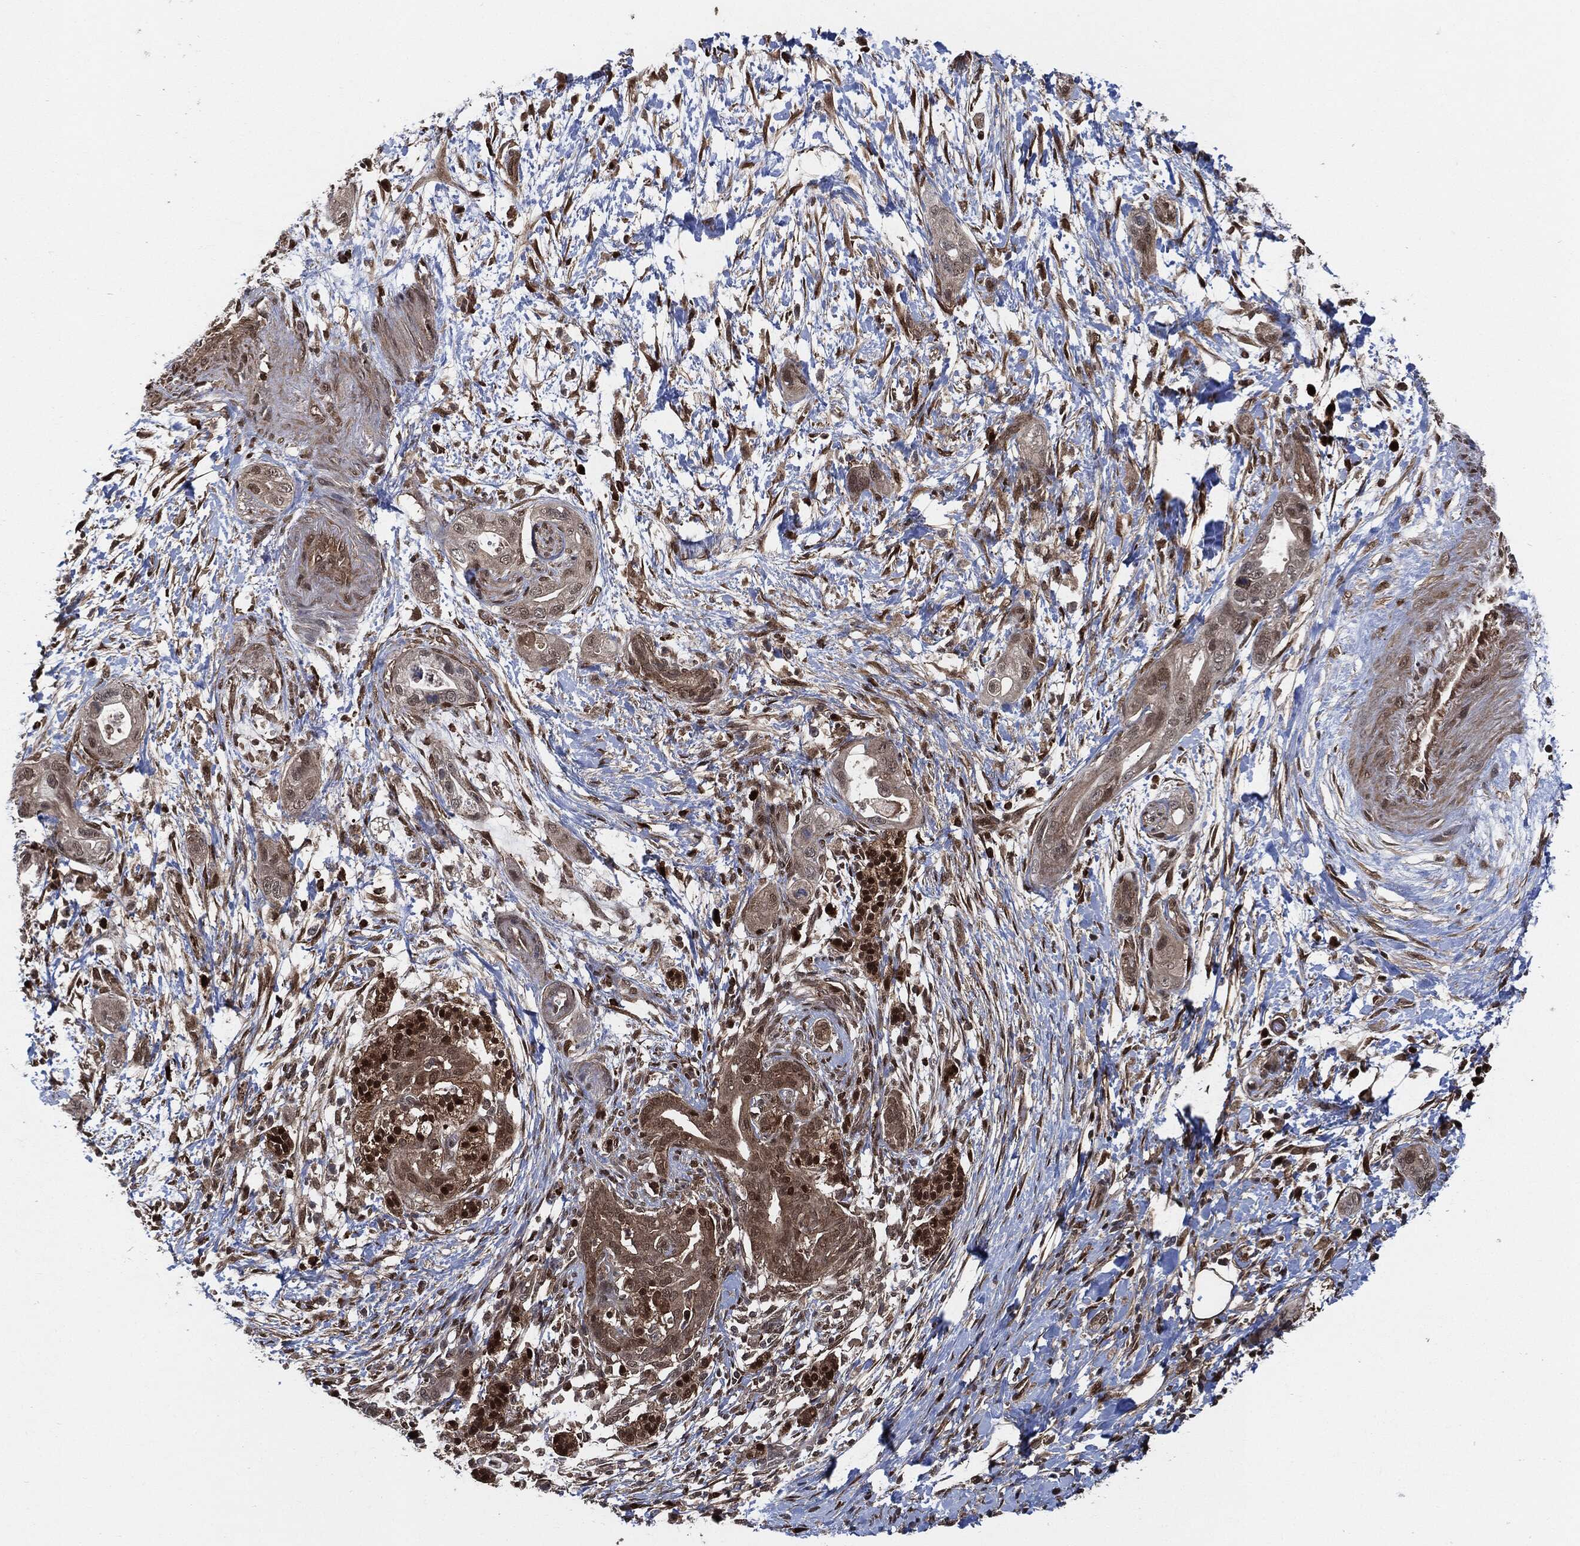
{"staining": {"intensity": "moderate", "quantity": "<25%", "location": "cytoplasmic/membranous,nuclear"}, "tissue": "pancreatic cancer", "cell_type": "Tumor cells", "image_type": "cancer", "snomed": [{"axis": "morphology", "description": "Adenocarcinoma, NOS"}, {"axis": "topography", "description": "Pancreas"}], "caption": "Immunohistochemical staining of pancreatic cancer (adenocarcinoma) displays low levels of moderate cytoplasmic/membranous and nuclear expression in approximately <25% of tumor cells. The staining is performed using DAB (3,3'-diaminobenzidine) brown chromogen to label protein expression. The nuclei are counter-stained blue using hematoxylin.", "gene": "CUTA", "patient": {"sex": "male", "age": 44}}